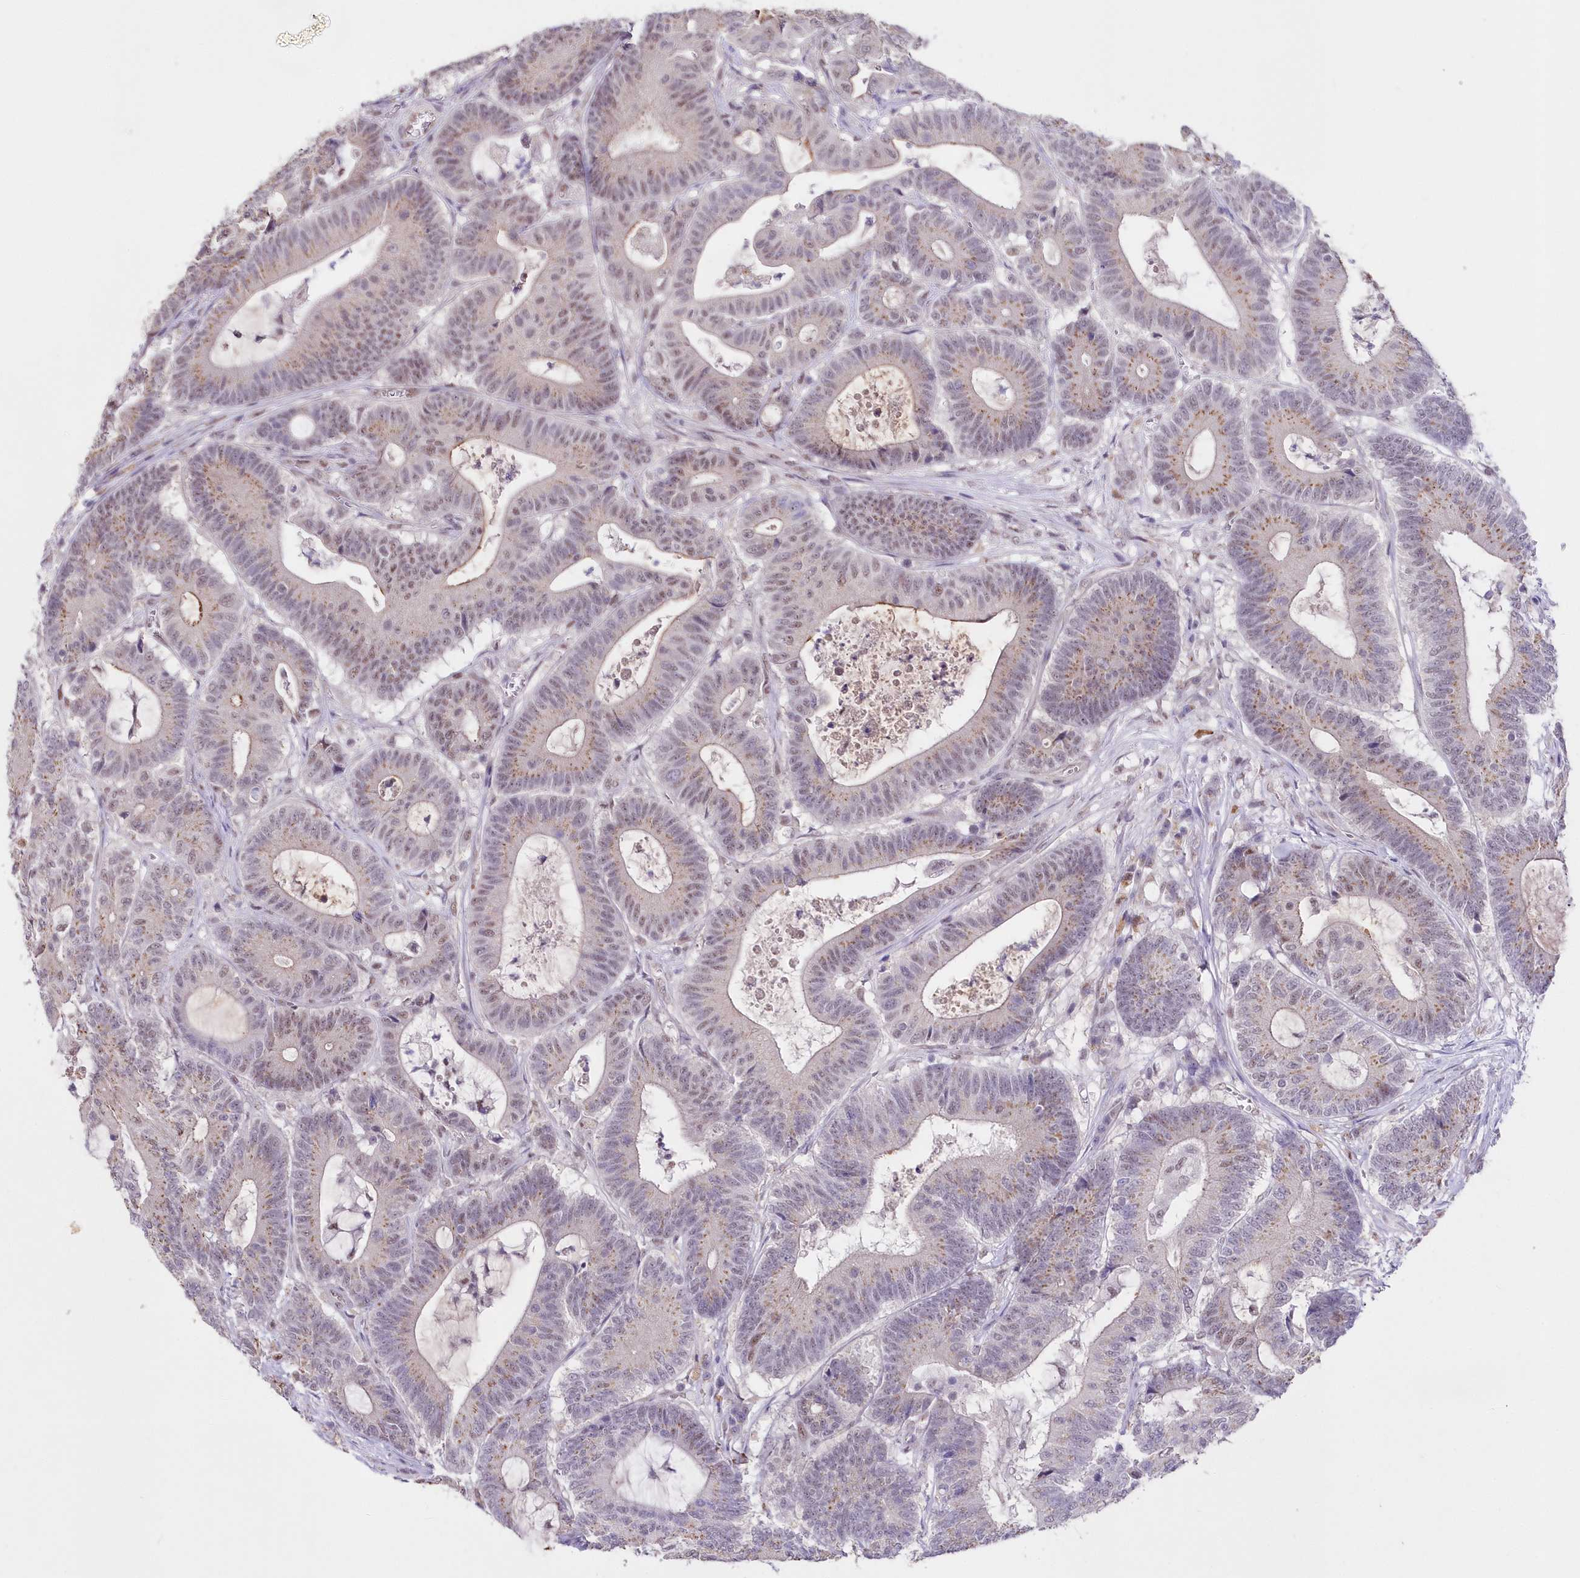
{"staining": {"intensity": "moderate", "quantity": "<25%", "location": "cytoplasmic/membranous,nuclear"}, "tissue": "colorectal cancer", "cell_type": "Tumor cells", "image_type": "cancer", "snomed": [{"axis": "morphology", "description": "Adenocarcinoma, NOS"}, {"axis": "topography", "description": "Colon"}], "caption": "Moderate cytoplasmic/membranous and nuclear protein staining is appreciated in about <25% of tumor cells in adenocarcinoma (colorectal).", "gene": "RBM27", "patient": {"sex": "female", "age": 84}}